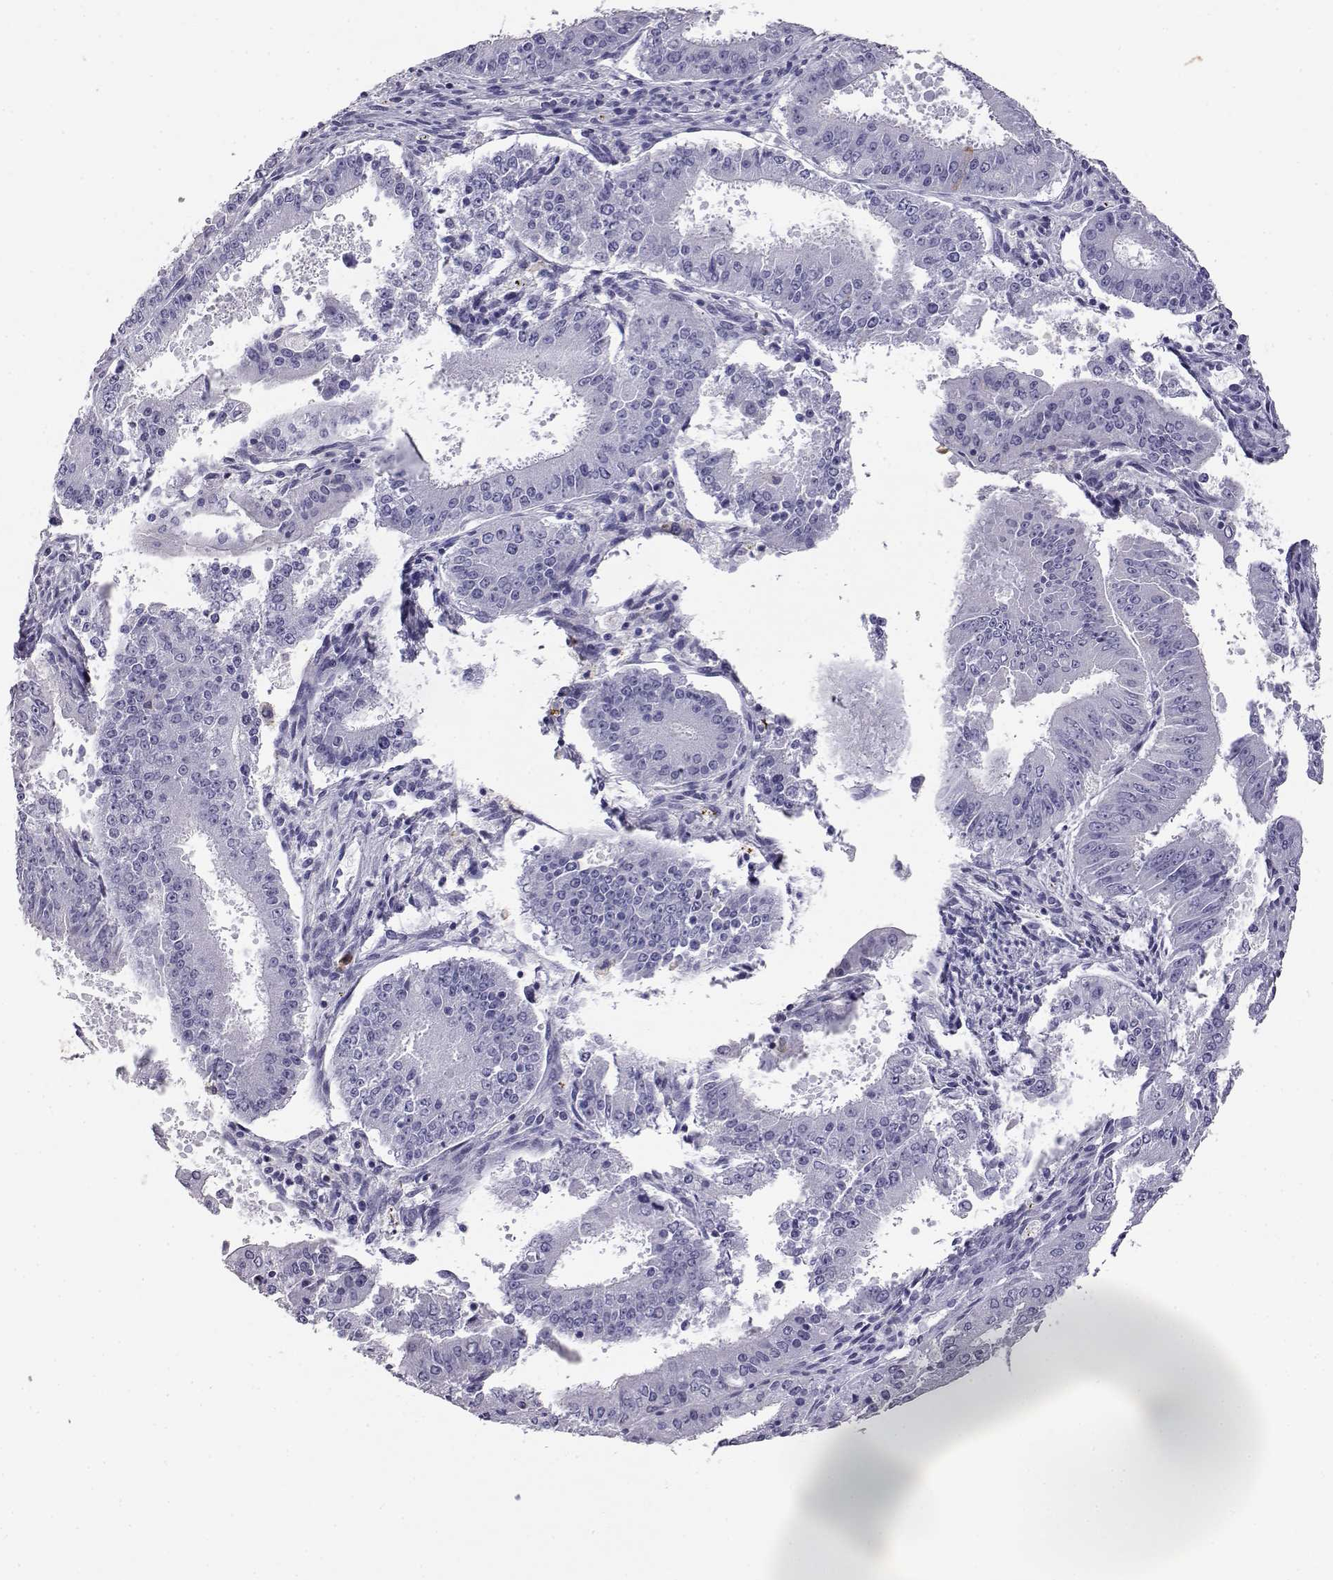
{"staining": {"intensity": "negative", "quantity": "none", "location": "none"}, "tissue": "ovarian cancer", "cell_type": "Tumor cells", "image_type": "cancer", "snomed": [{"axis": "morphology", "description": "Carcinoma, endometroid"}, {"axis": "topography", "description": "Ovary"}], "caption": "Immunohistochemistry micrograph of ovarian cancer stained for a protein (brown), which displays no expression in tumor cells.", "gene": "AKR1B1", "patient": {"sex": "female", "age": 42}}